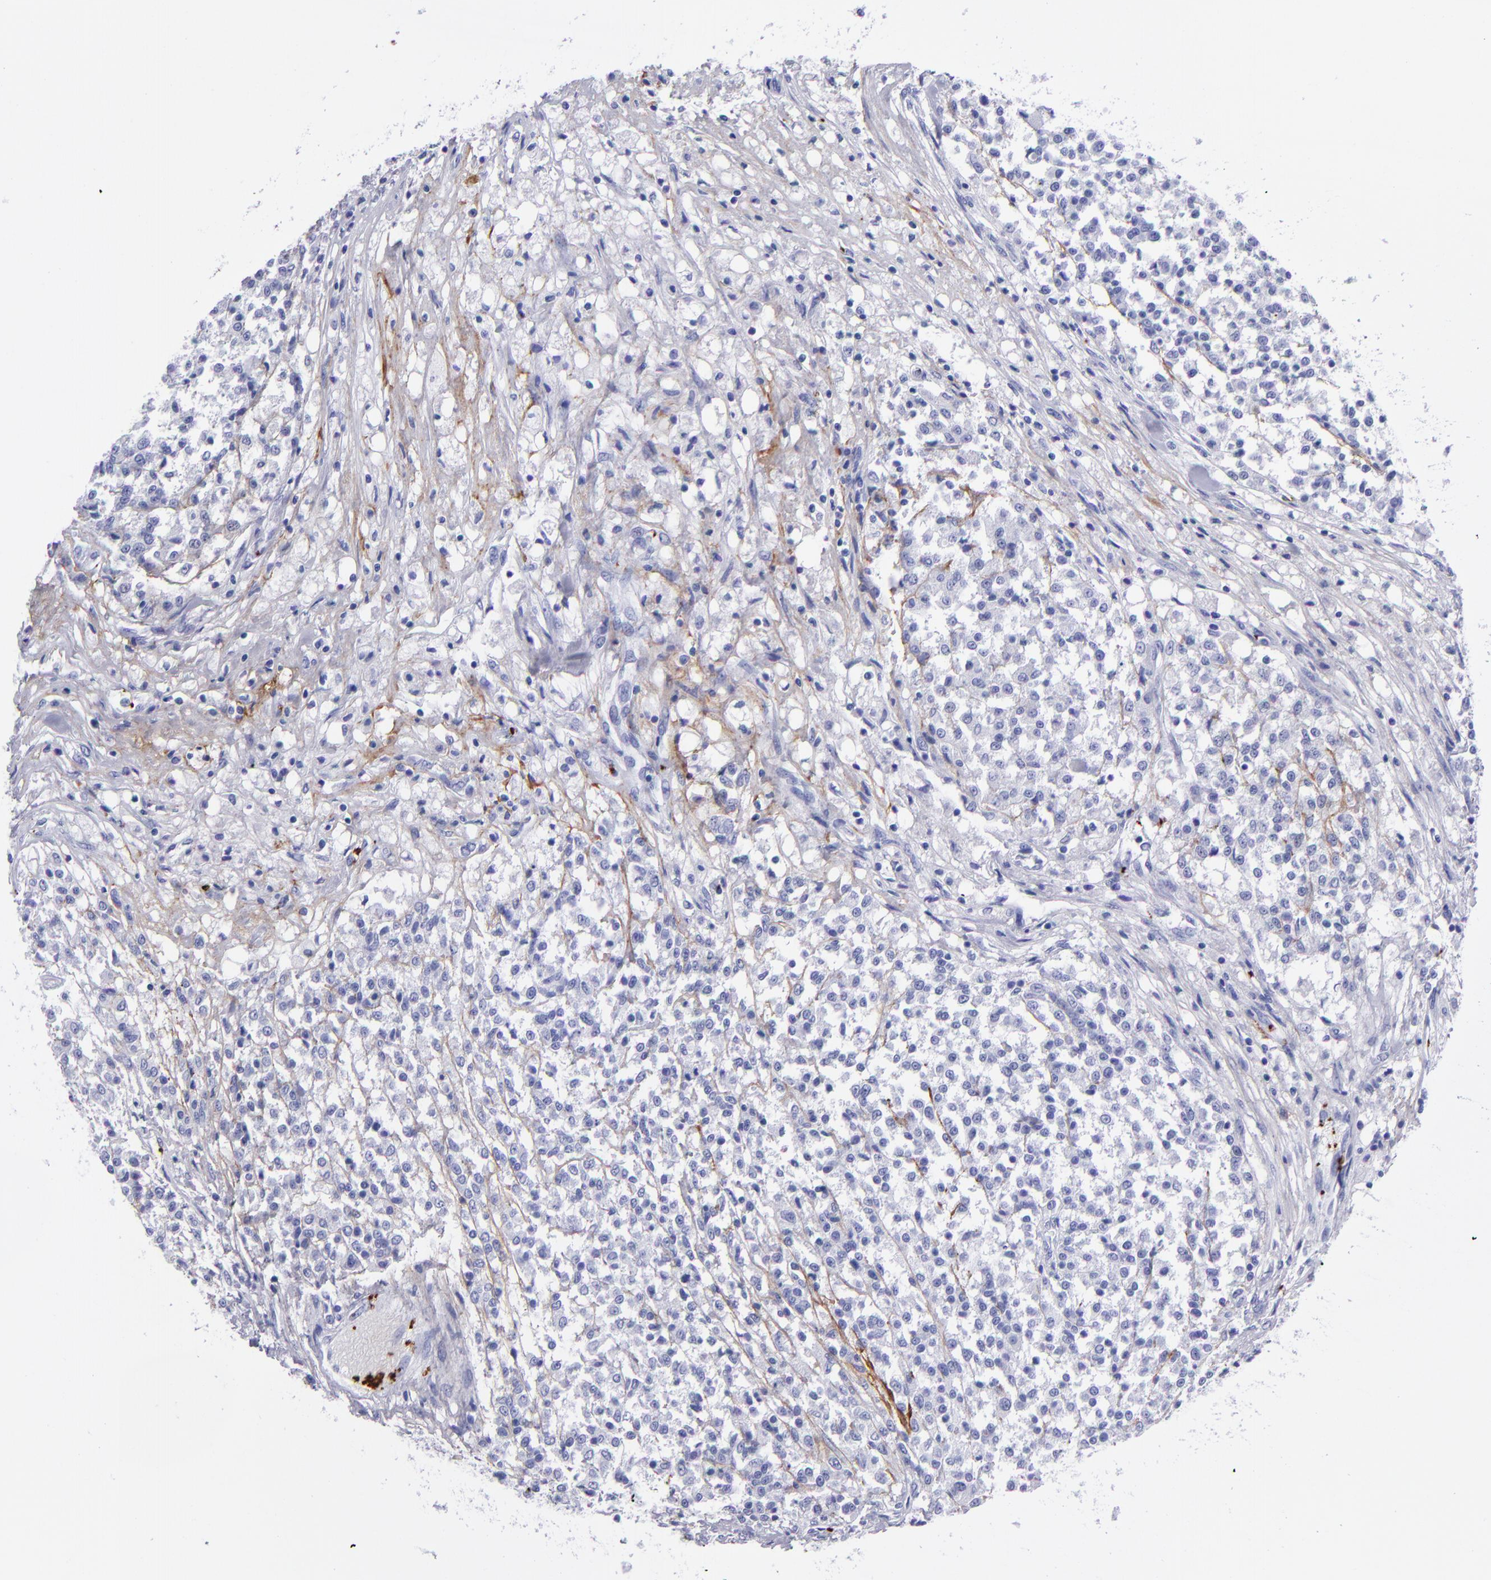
{"staining": {"intensity": "negative", "quantity": "none", "location": "none"}, "tissue": "testis cancer", "cell_type": "Tumor cells", "image_type": "cancer", "snomed": [{"axis": "morphology", "description": "Seminoma, NOS"}, {"axis": "topography", "description": "Testis"}], "caption": "Immunohistochemical staining of human testis cancer demonstrates no significant positivity in tumor cells. (DAB immunohistochemistry visualized using brightfield microscopy, high magnification).", "gene": "EFCAB13", "patient": {"sex": "male", "age": 59}}